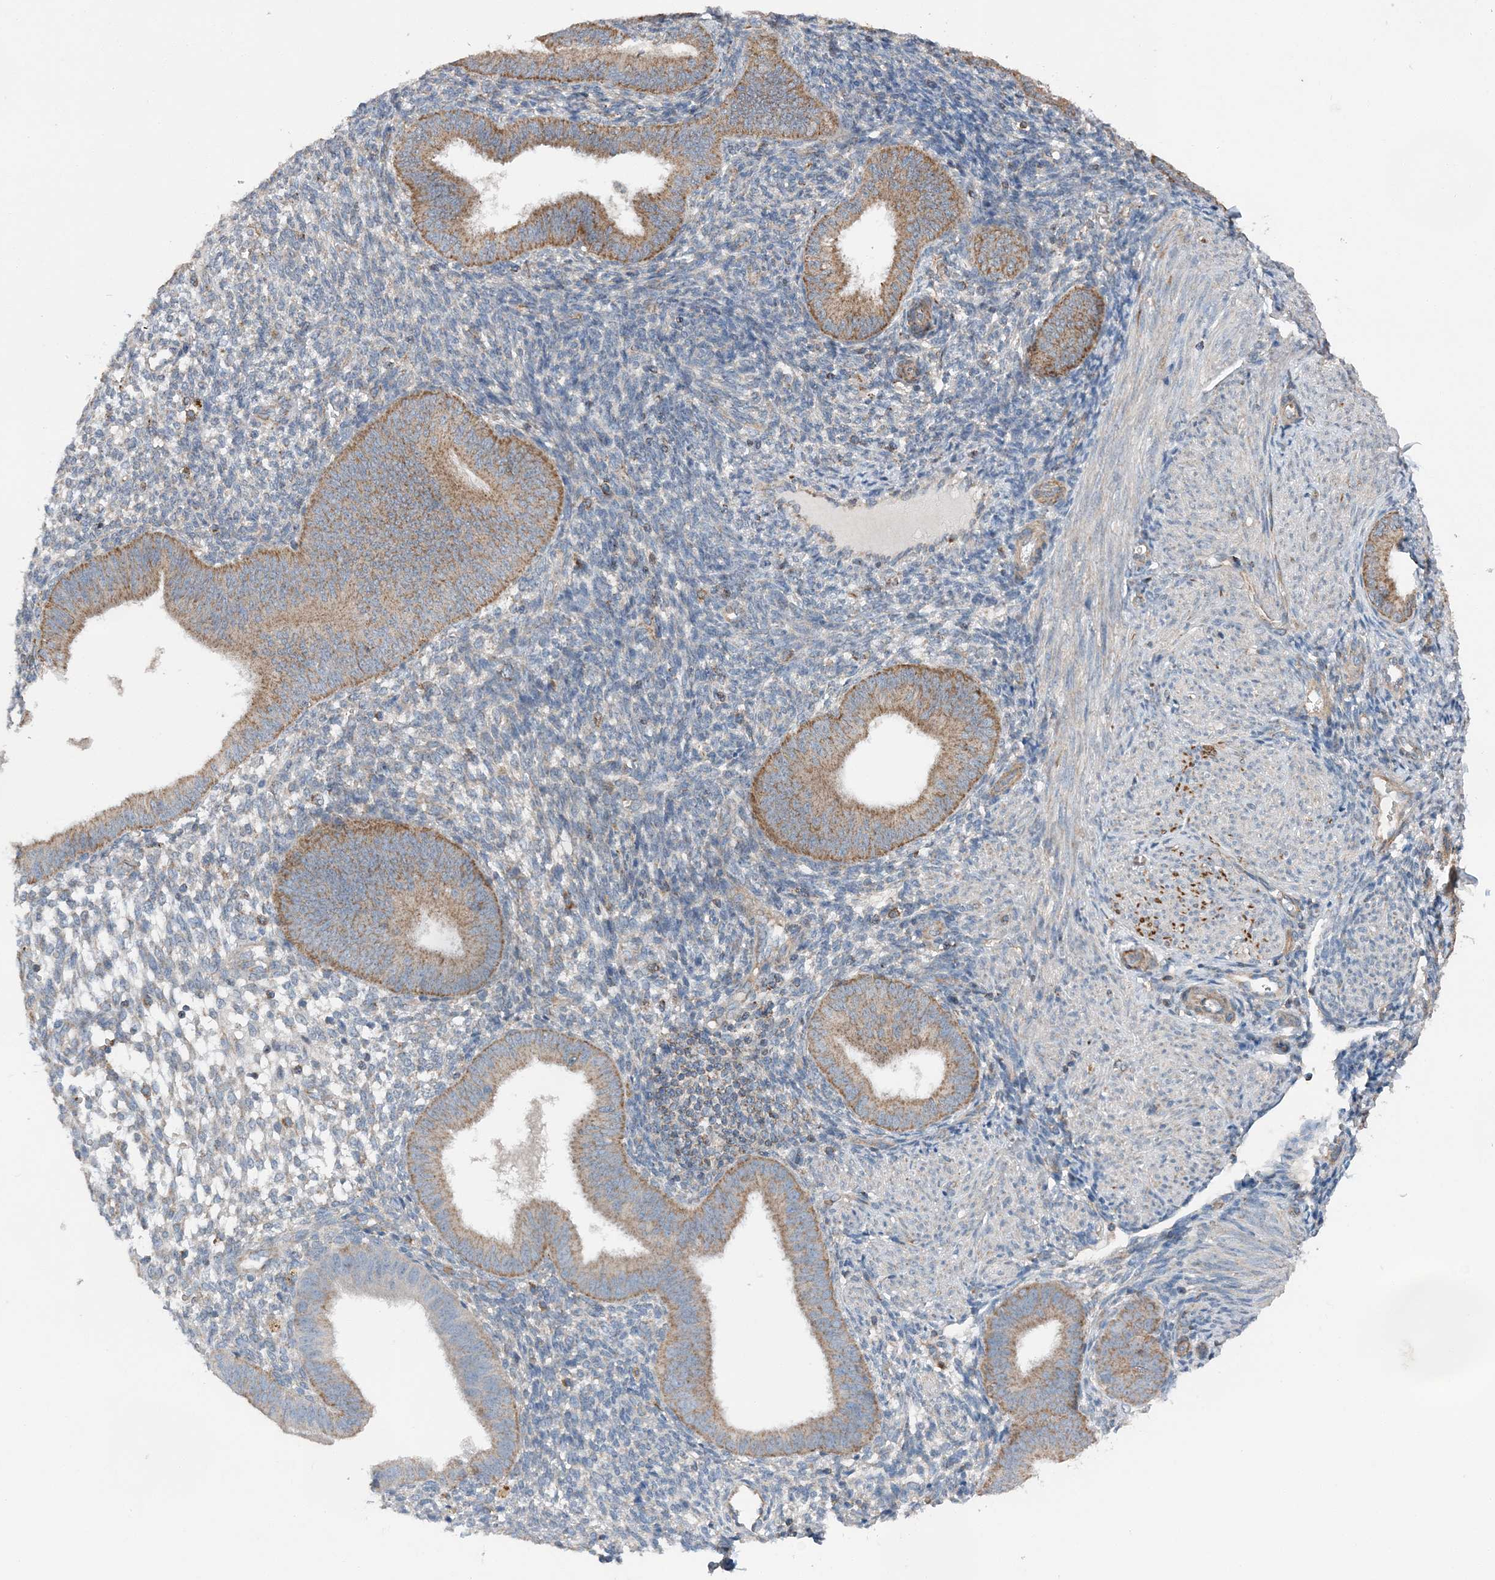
{"staining": {"intensity": "weak", "quantity": "<25%", "location": "cytoplasmic/membranous"}, "tissue": "endometrium", "cell_type": "Cells in endometrial stroma", "image_type": "normal", "snomed": [{"axis": "morphology", "description": "Normal tissue, NOS"}, {"axis": "topography", "description": "Uterus"}, {"axis": "topography", "description": "Endometrium"}], "caption": "Cells in endometrial stroma are negative for brown protein staining in benign endometrium. (Stains: DAB (3,3'-diaminobenzidine) immunohistochemistry (IHC) with hematoxylin counter stain, Microscopy: brightfield microscopy at high magnification).", "gene": "SPRY2", "patient": {"sex": "female", "age": 48}}